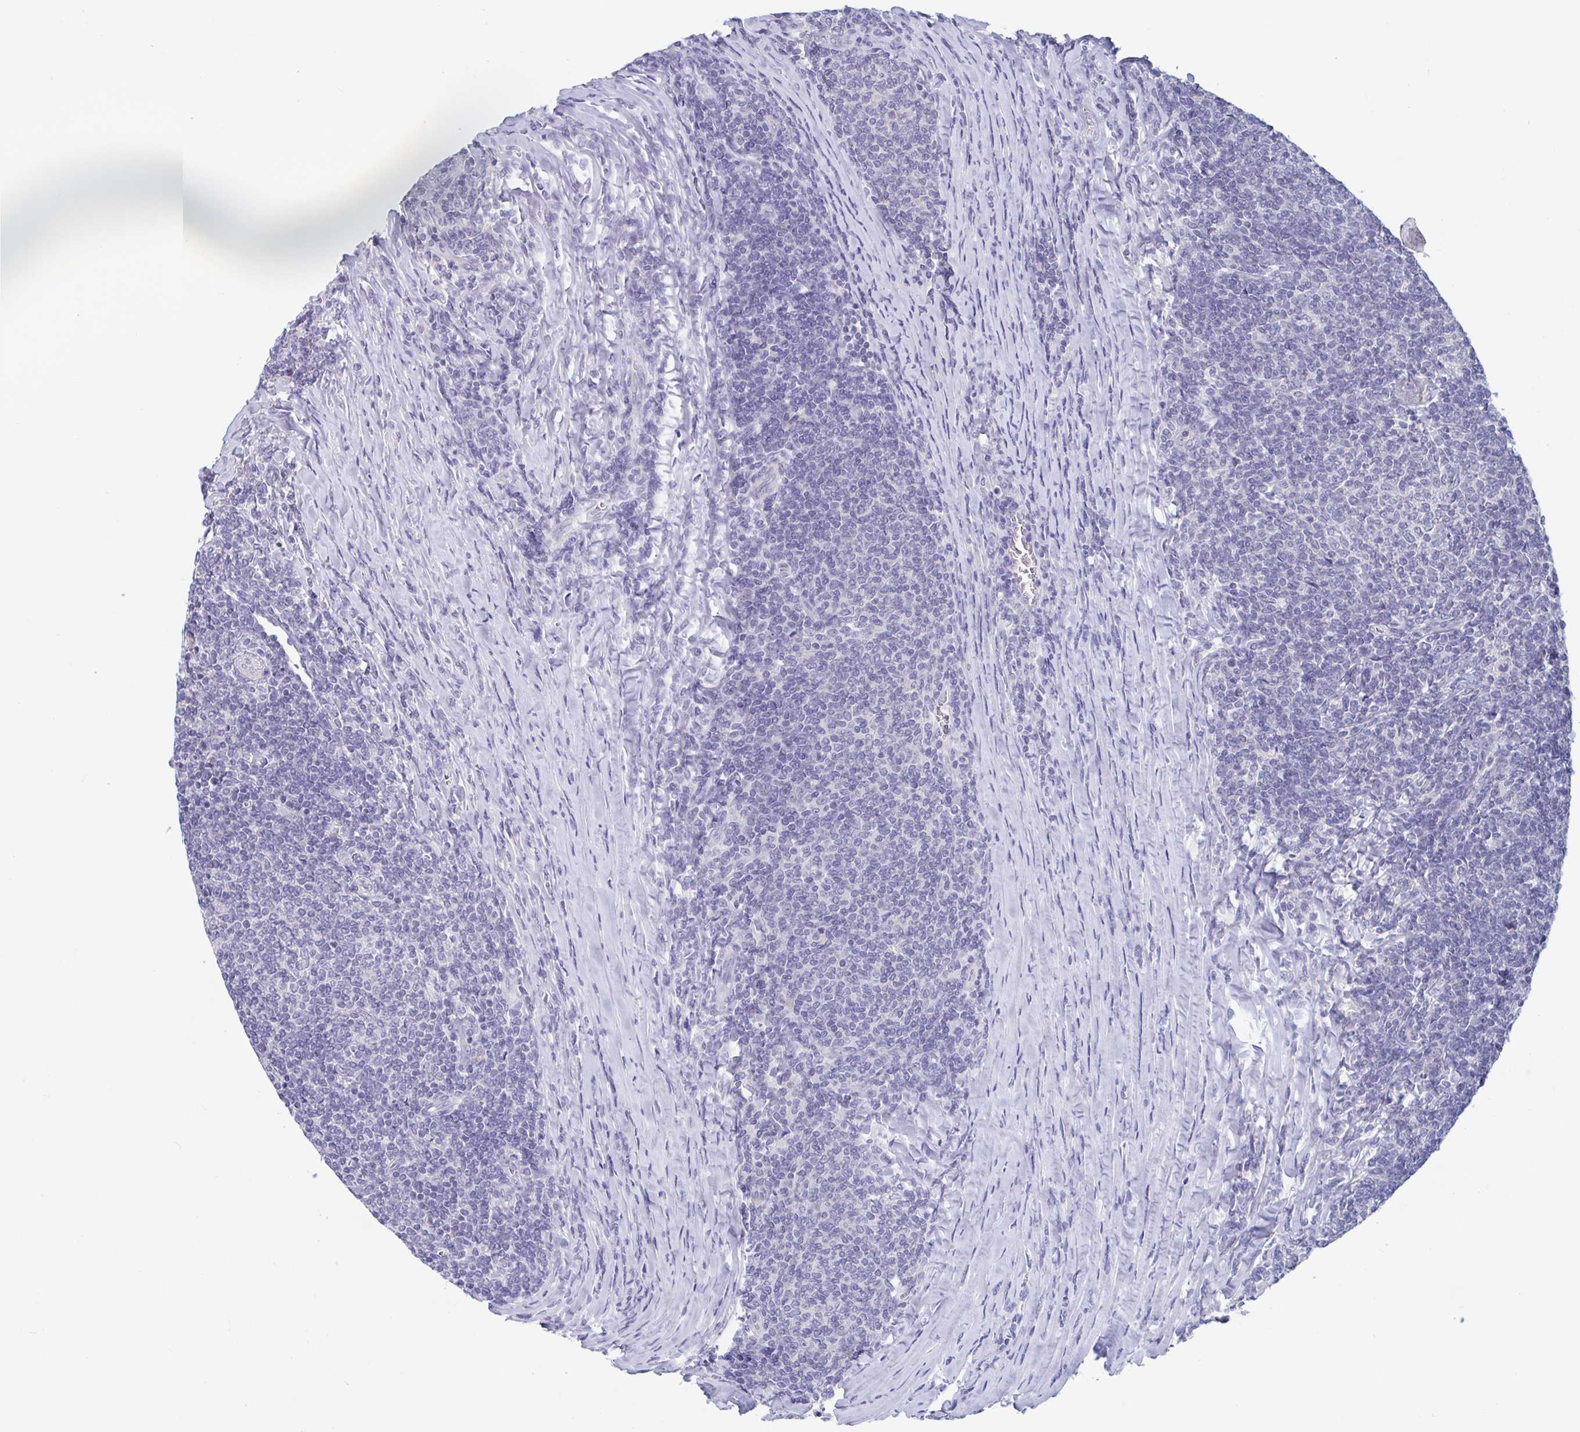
{"staining": {"intensity": "negative", "quantity": "none", "location": "none"}, "tissue": "lymphoma", "cell_type": "Tumor cells", "image_type": "cancer", "snomed": [{"axis": "morphology", "description": "Malignant lymphoma, non-Hodgkin's type, Low grade"}, {"axis": "topography", "description": "Lymph node"}], "caption": "Tumor cells show no significant staining in malignant lymphoma, non-Hodgkin's type (low-grade).", "gene": "UNKL", "patient": {"sex": "male", "age": 52}}